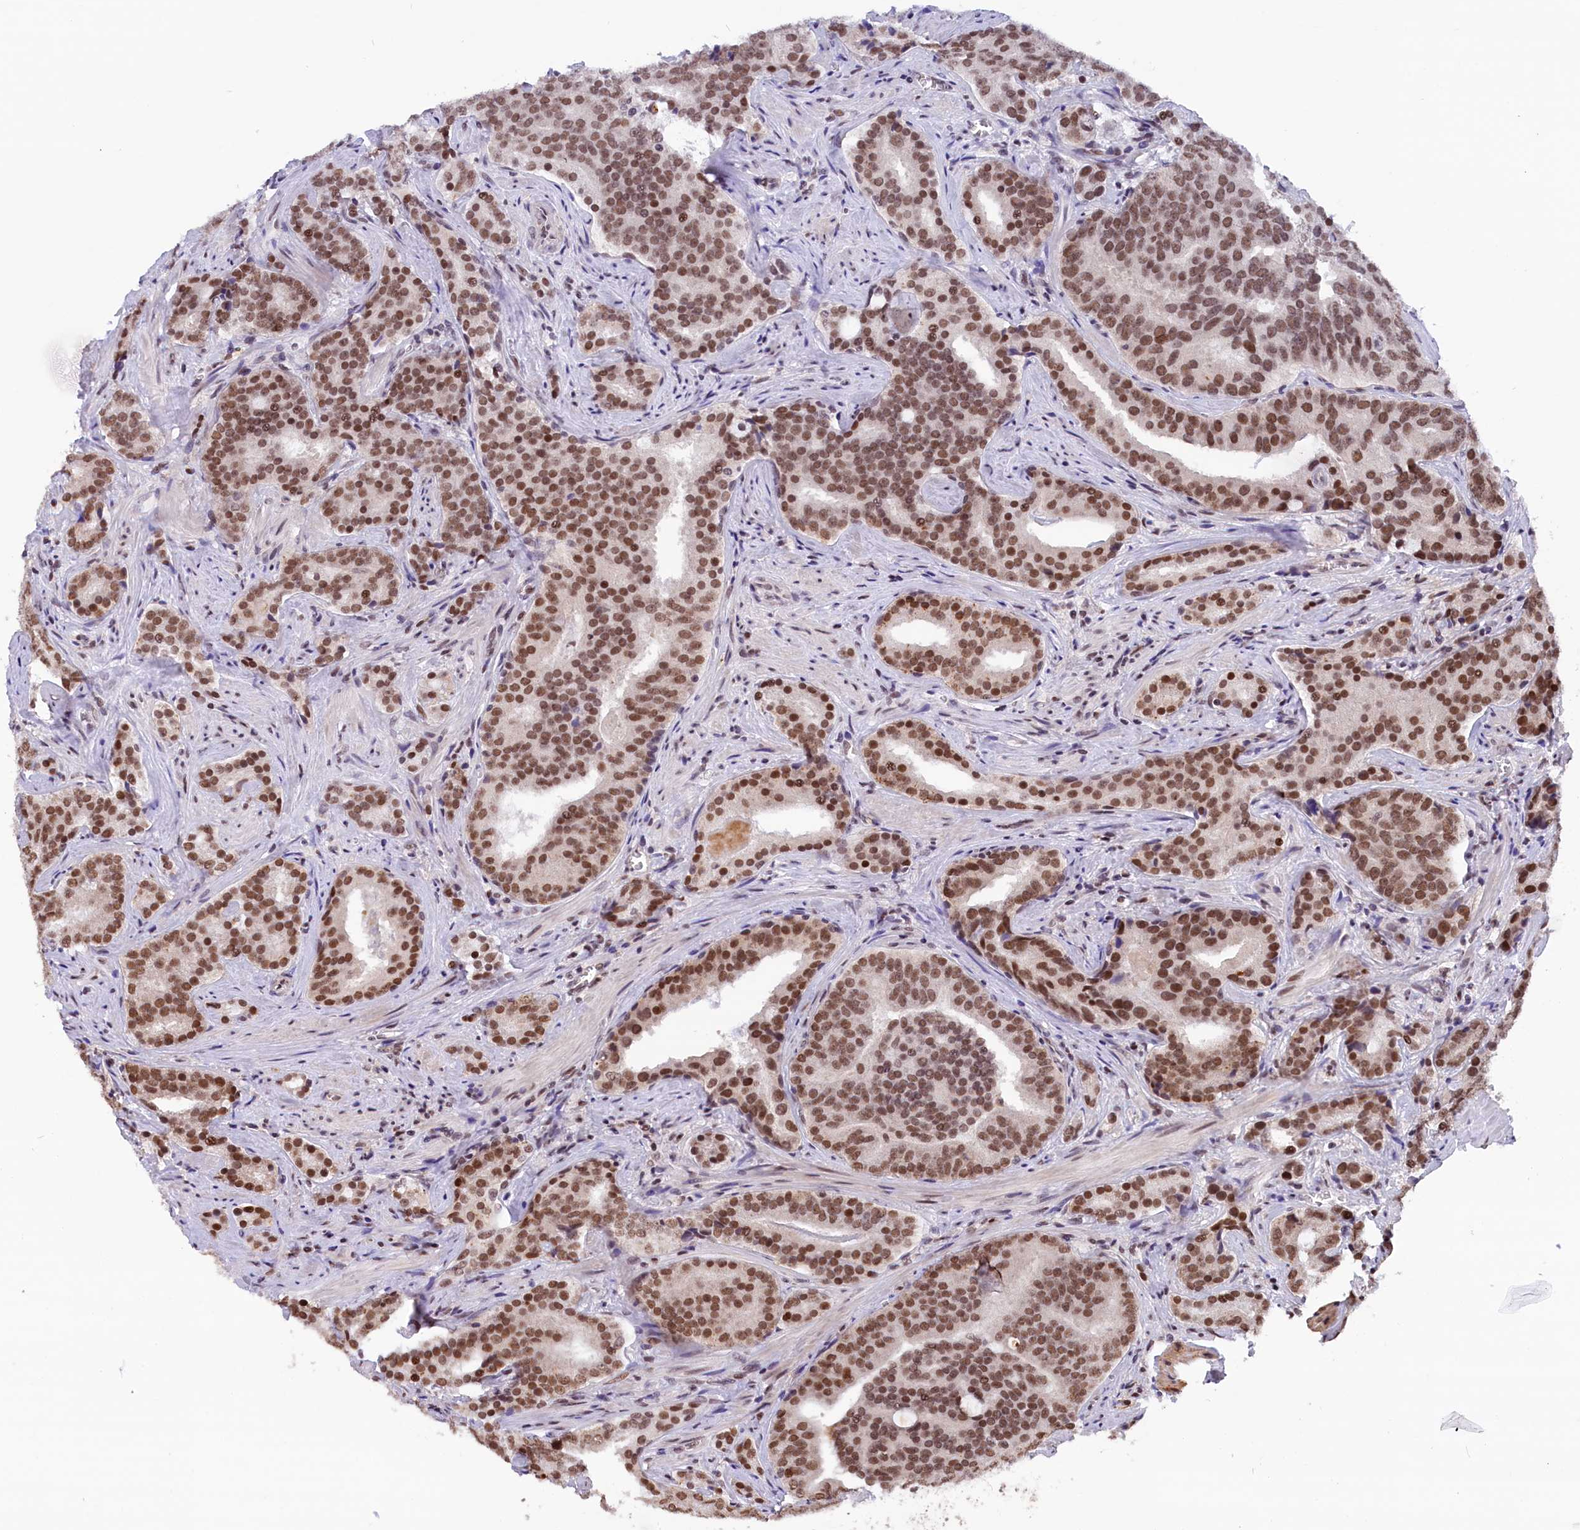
{"staining": {"intensity": "moderate", "quantity": ">75%", "location": "nuclear"}, "tissue": "prostate cancer", "cell_type": "Tumor cells", "image_type": "cancer", "snomed": [{"axis": "morphology", "description": "Adenocarcinoma, High grade"}, {"axis": "topography", "description": "Prostate"}], "caption": "About >75% of tumor cells in prostate cancer exhibit moderate nuclear protein positivity as visualized by brown immunohistochemical staining.", "gene": "CDYL2", "patient": {"sex": "male", "age": 55}}